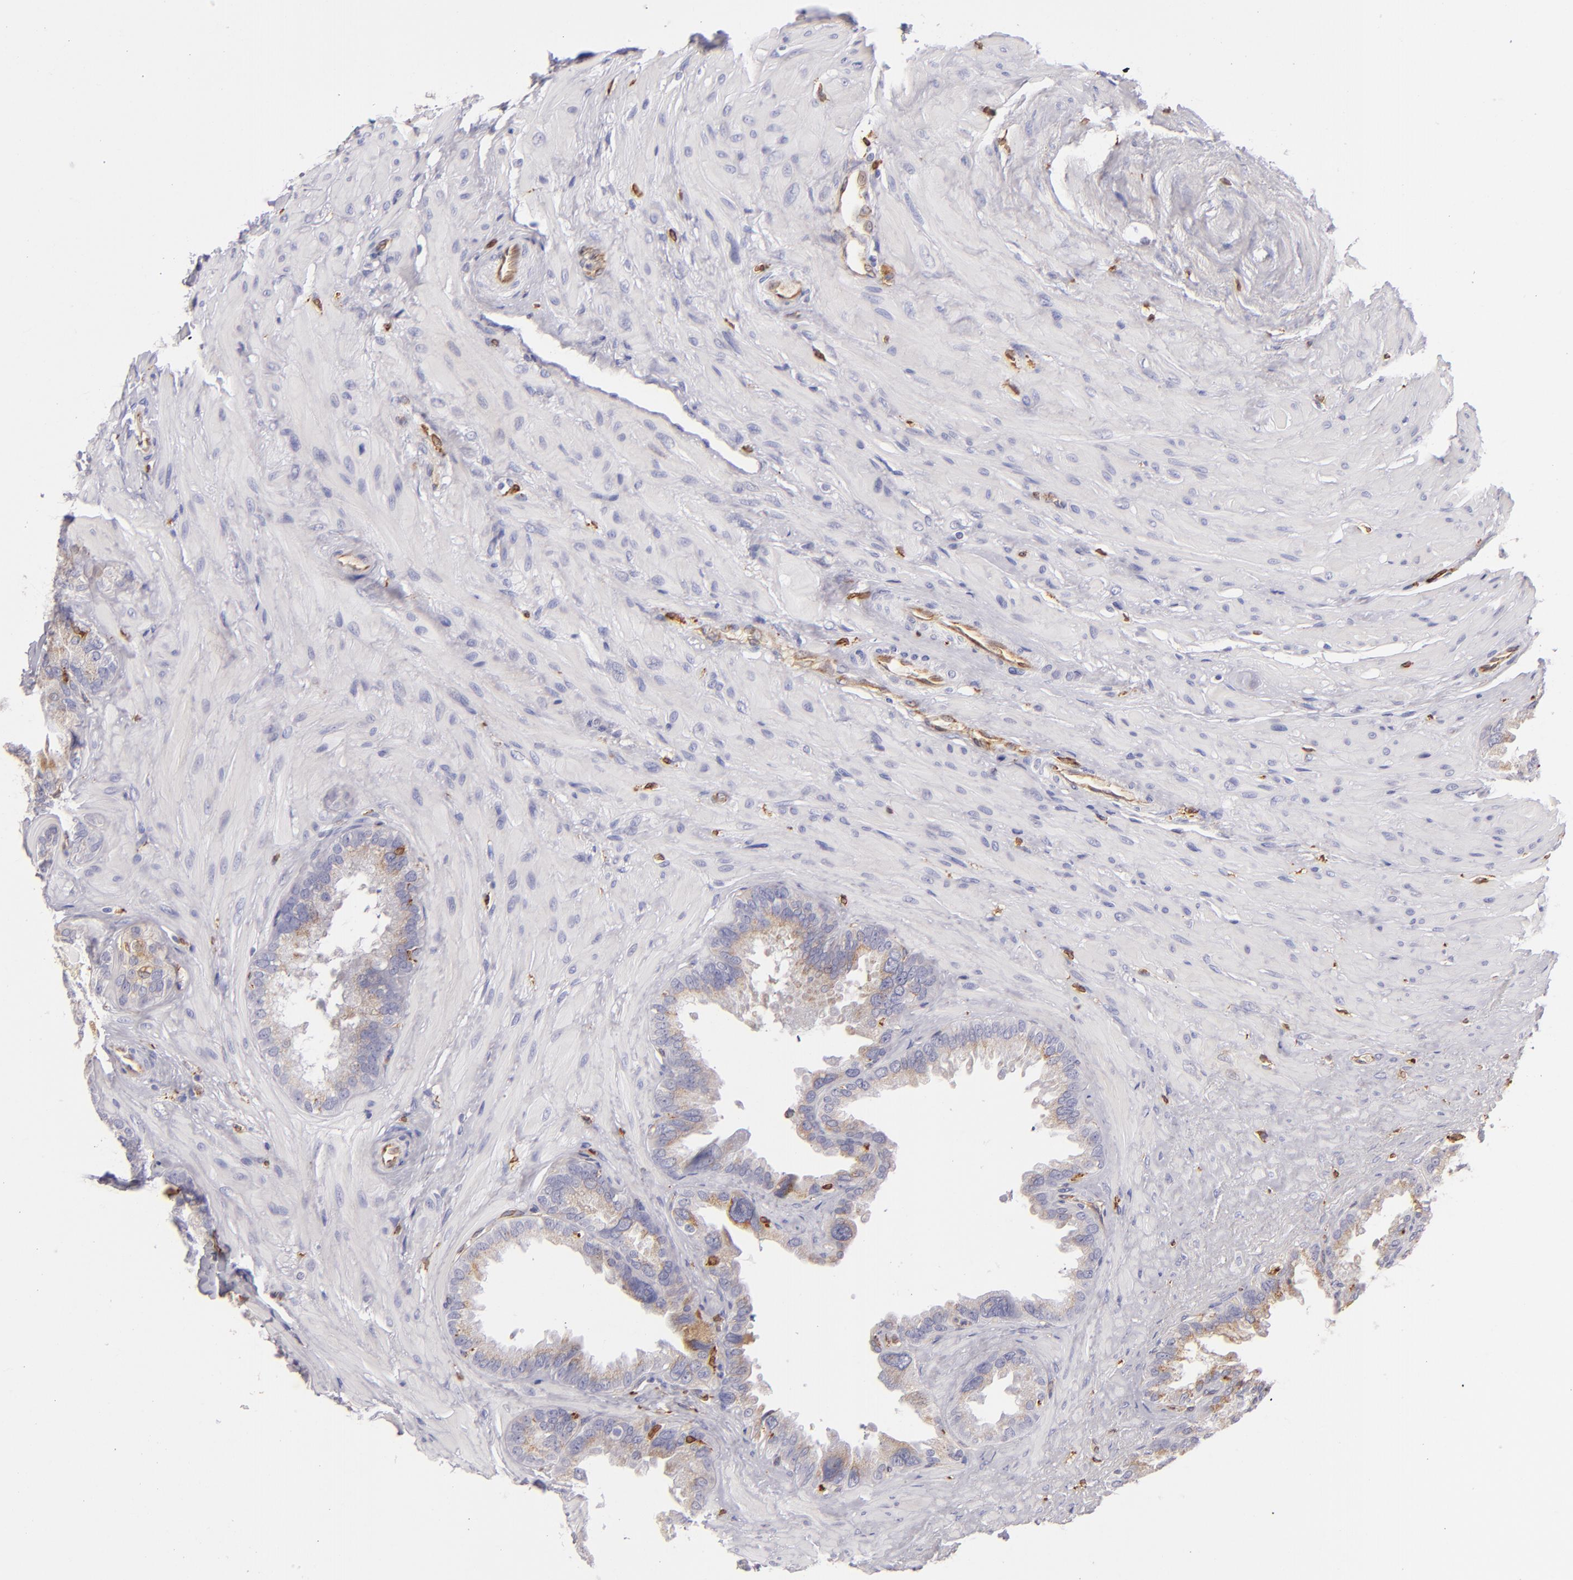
{"staining": {"intensity": "weak", "quantity": "<25%", "location": "cytoplasmic/membranous"}, "tissue": "seminal vesicle", "cell_type": "Glandular cells", "image_type": "normal", "snomed": [{"axis": "morphology", "description": "Normal tissue, NOS"}, {"axis": "topography", "description": "Prostate"}, {"axis": "topography", "description": "Seminal veicle"}], "caption": "The histopathology image reveals no significant expression in glandular cells of seminal vesicle.", "gene": "CD74", "patient": {"sex": "male", "age": 63}}